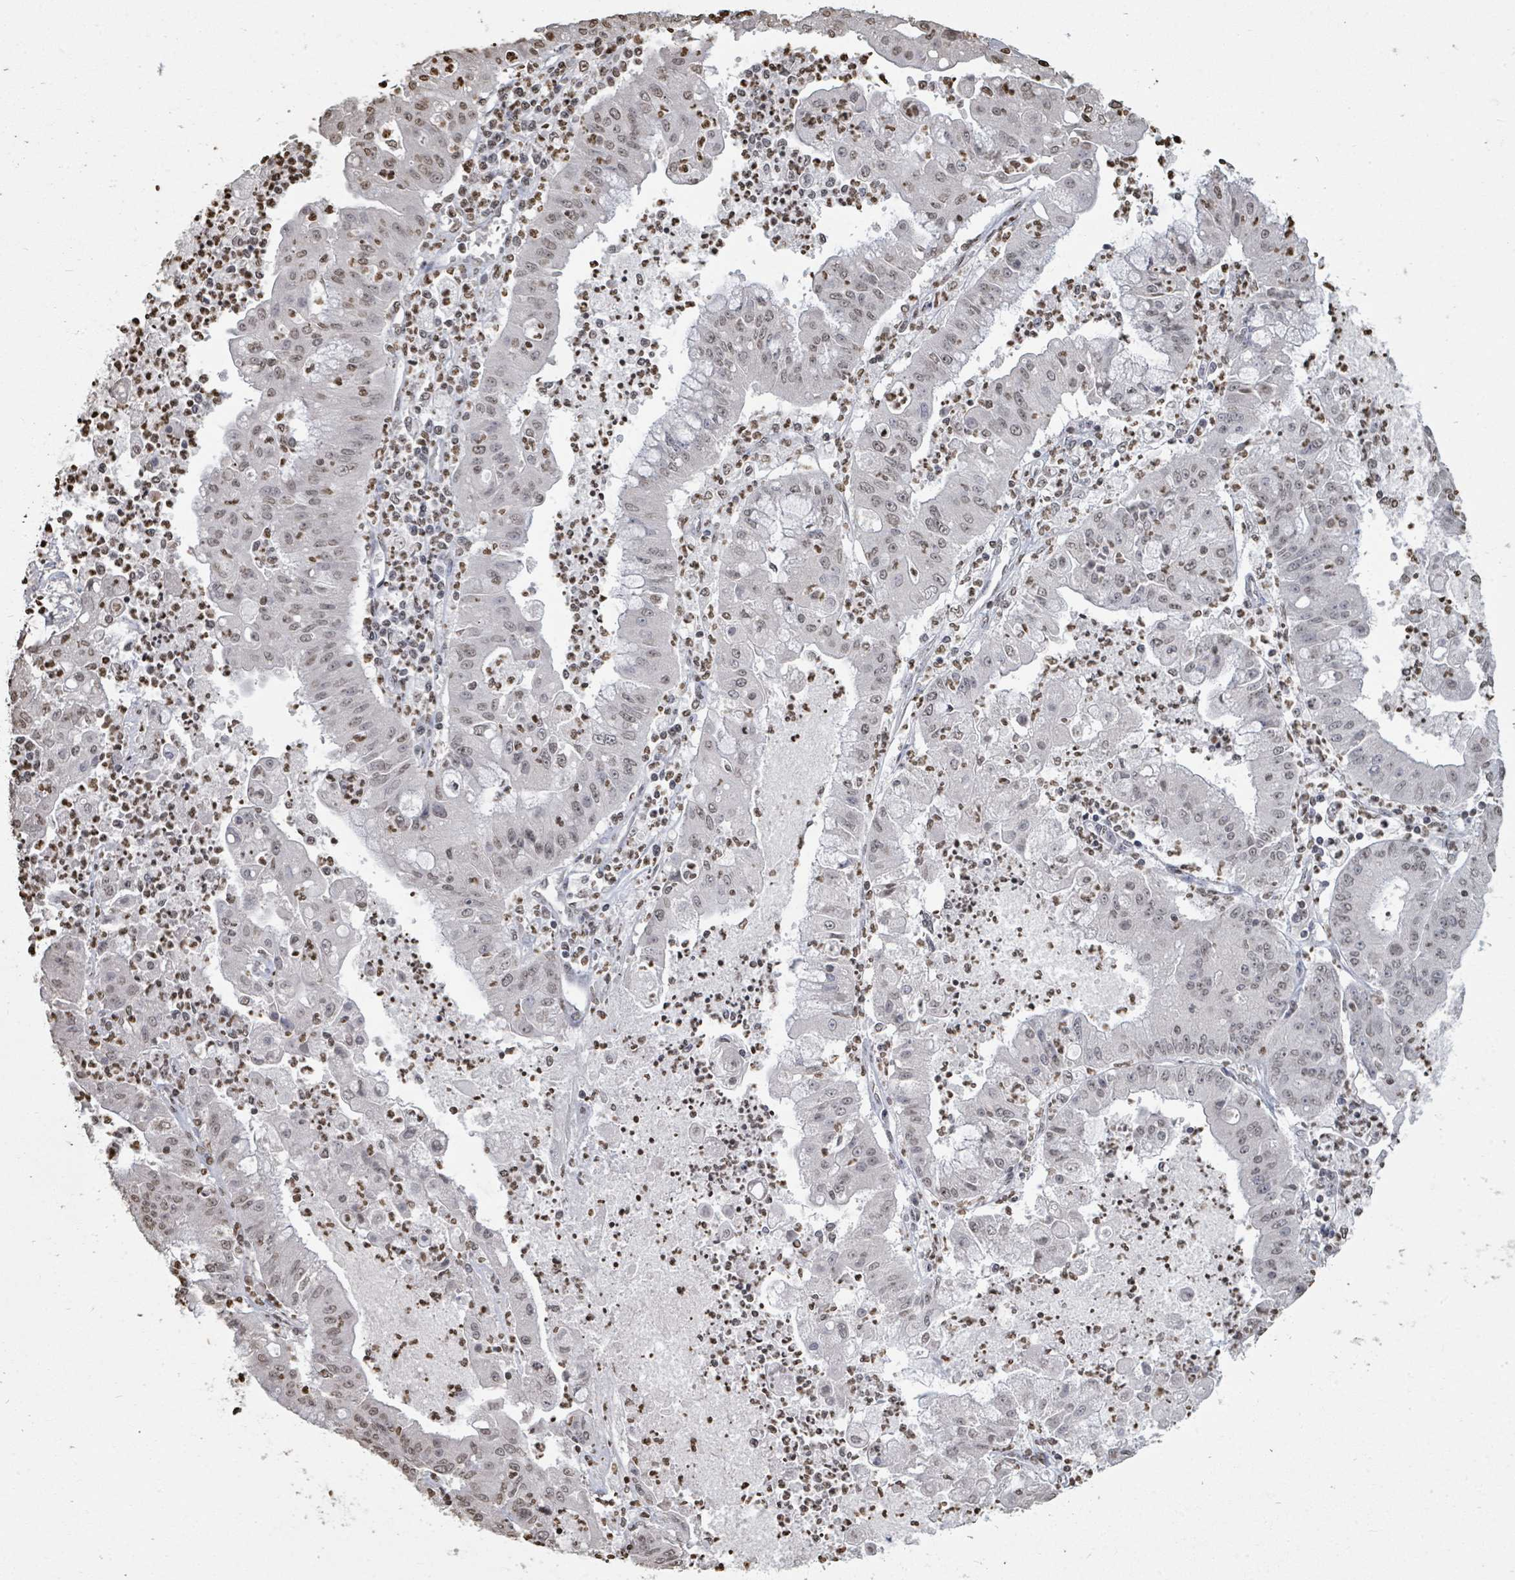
{"staining": {"intensity": "weak", "quantity": ">75%", "location": "nuclear"}, "tissue": "ovarian cancer", "cell_type": "Tumor cells", "image_type": "cancer", "snomed": [{"axis": "morphology", "description": "Cystadenocarcinoma, mucinous, NOS"}, {"axis": "topography", "description": "Ovary"}], "caption": "A photomicrograph showing weak nuclear positivity in about >75% of tumor cells in mucinous cystadenocarcinoma (ovarian), as visualized by brown immunohistochemical staining.", "gene": "MRPS12", "patient": {"sex": "female", "age": 70}}